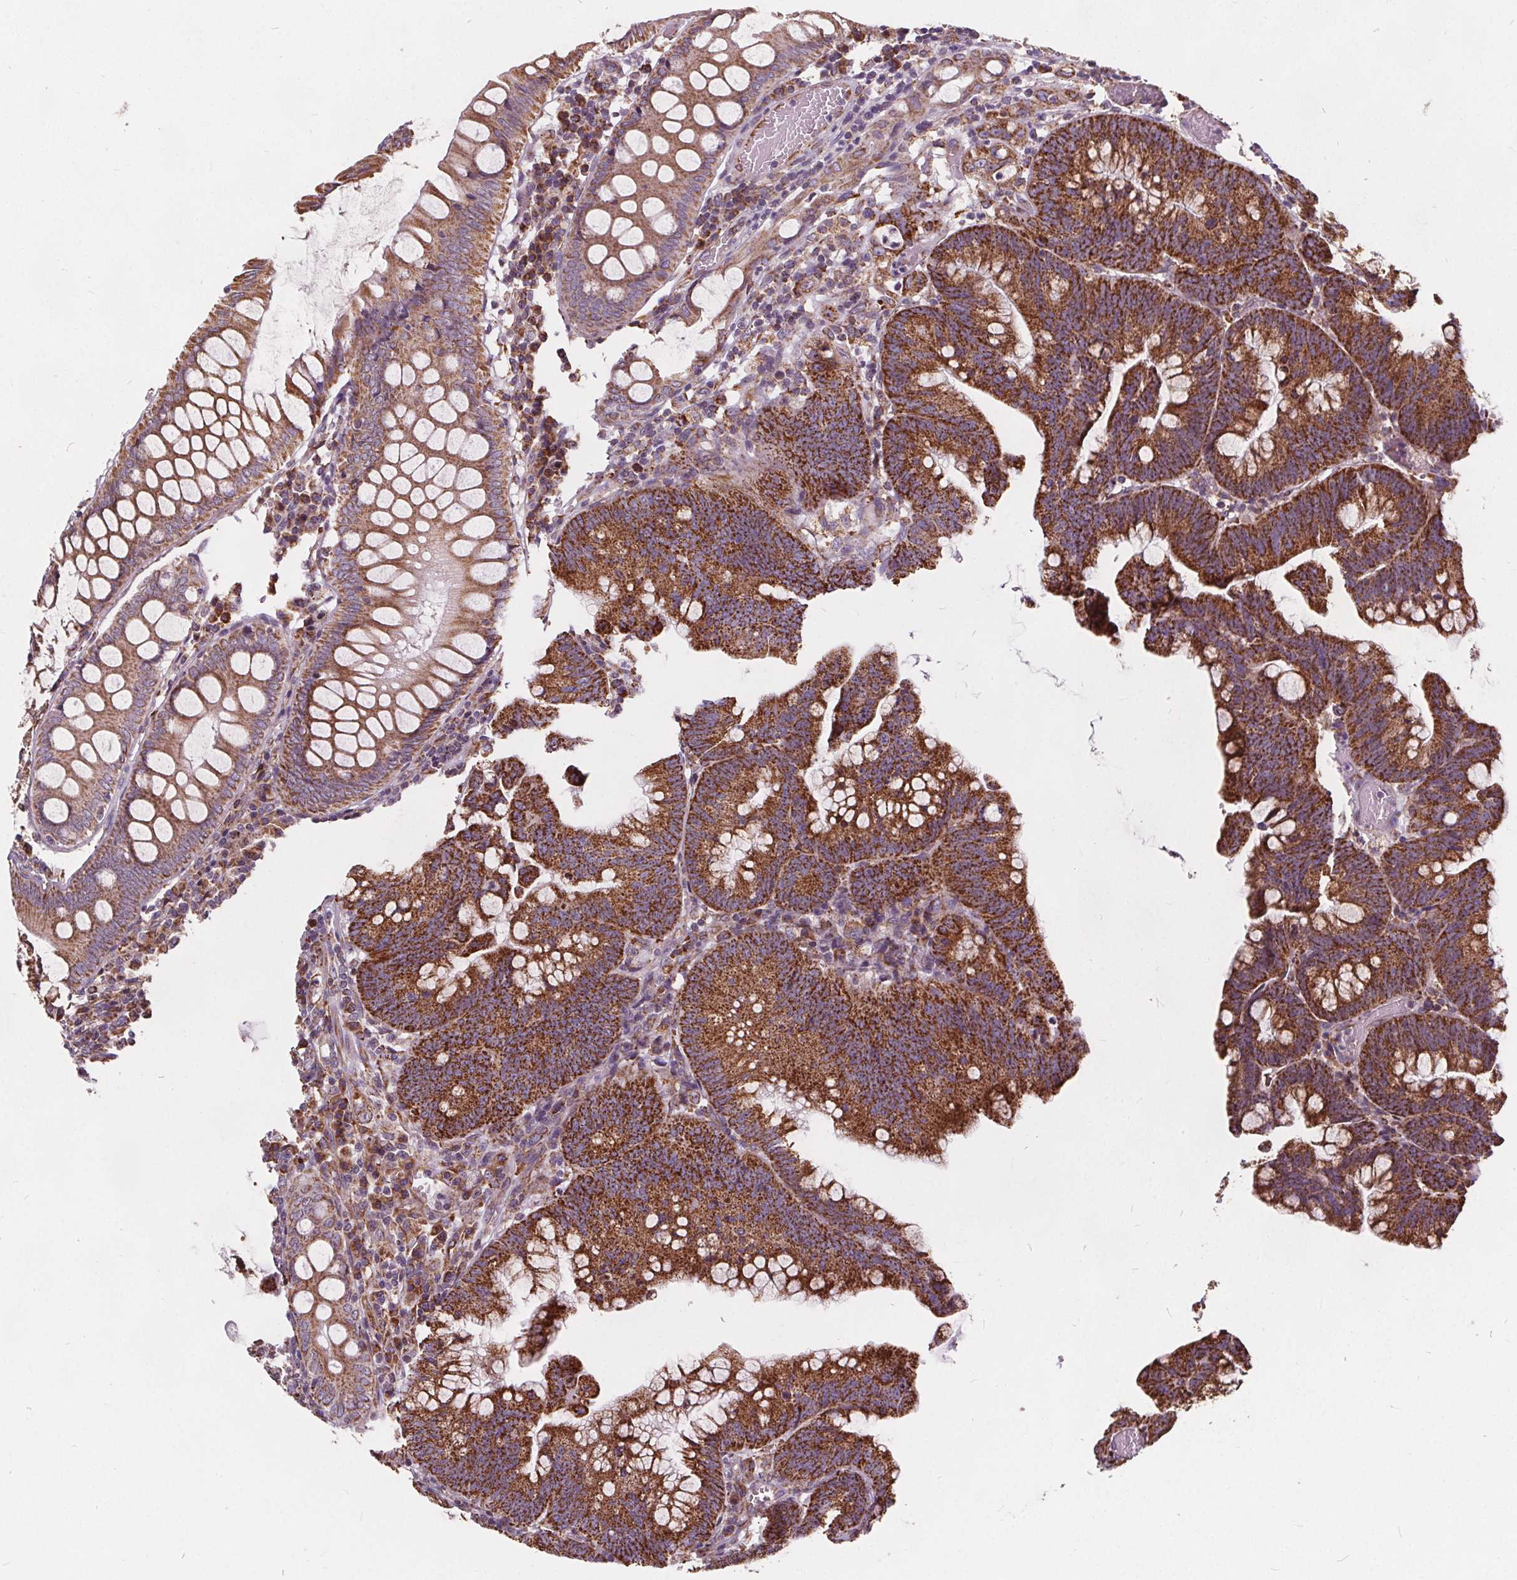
{"staining": {"intensity": "strong", "quantity": ">75%", "location": "cytoplasmic/membranous"}, "tissue": "colorectal cancer", "cell_type": "Tumor cells", "image_type": "cancer", "snomed": [{"axis": "morphology", "description": "Adenocarcinoma, NOS"}, {"axis": "topography", "description": "Colon"}], "caption": "This micrograph displays immunohistochemistry (IHC) staining of human colorectal adenocarcinoma, with high strong cytoplasmic/membranous positivity in approximately >75% of tumor cells.", "gene": "PLSCR3", "patient": {"sex": "male", "age": 62}}